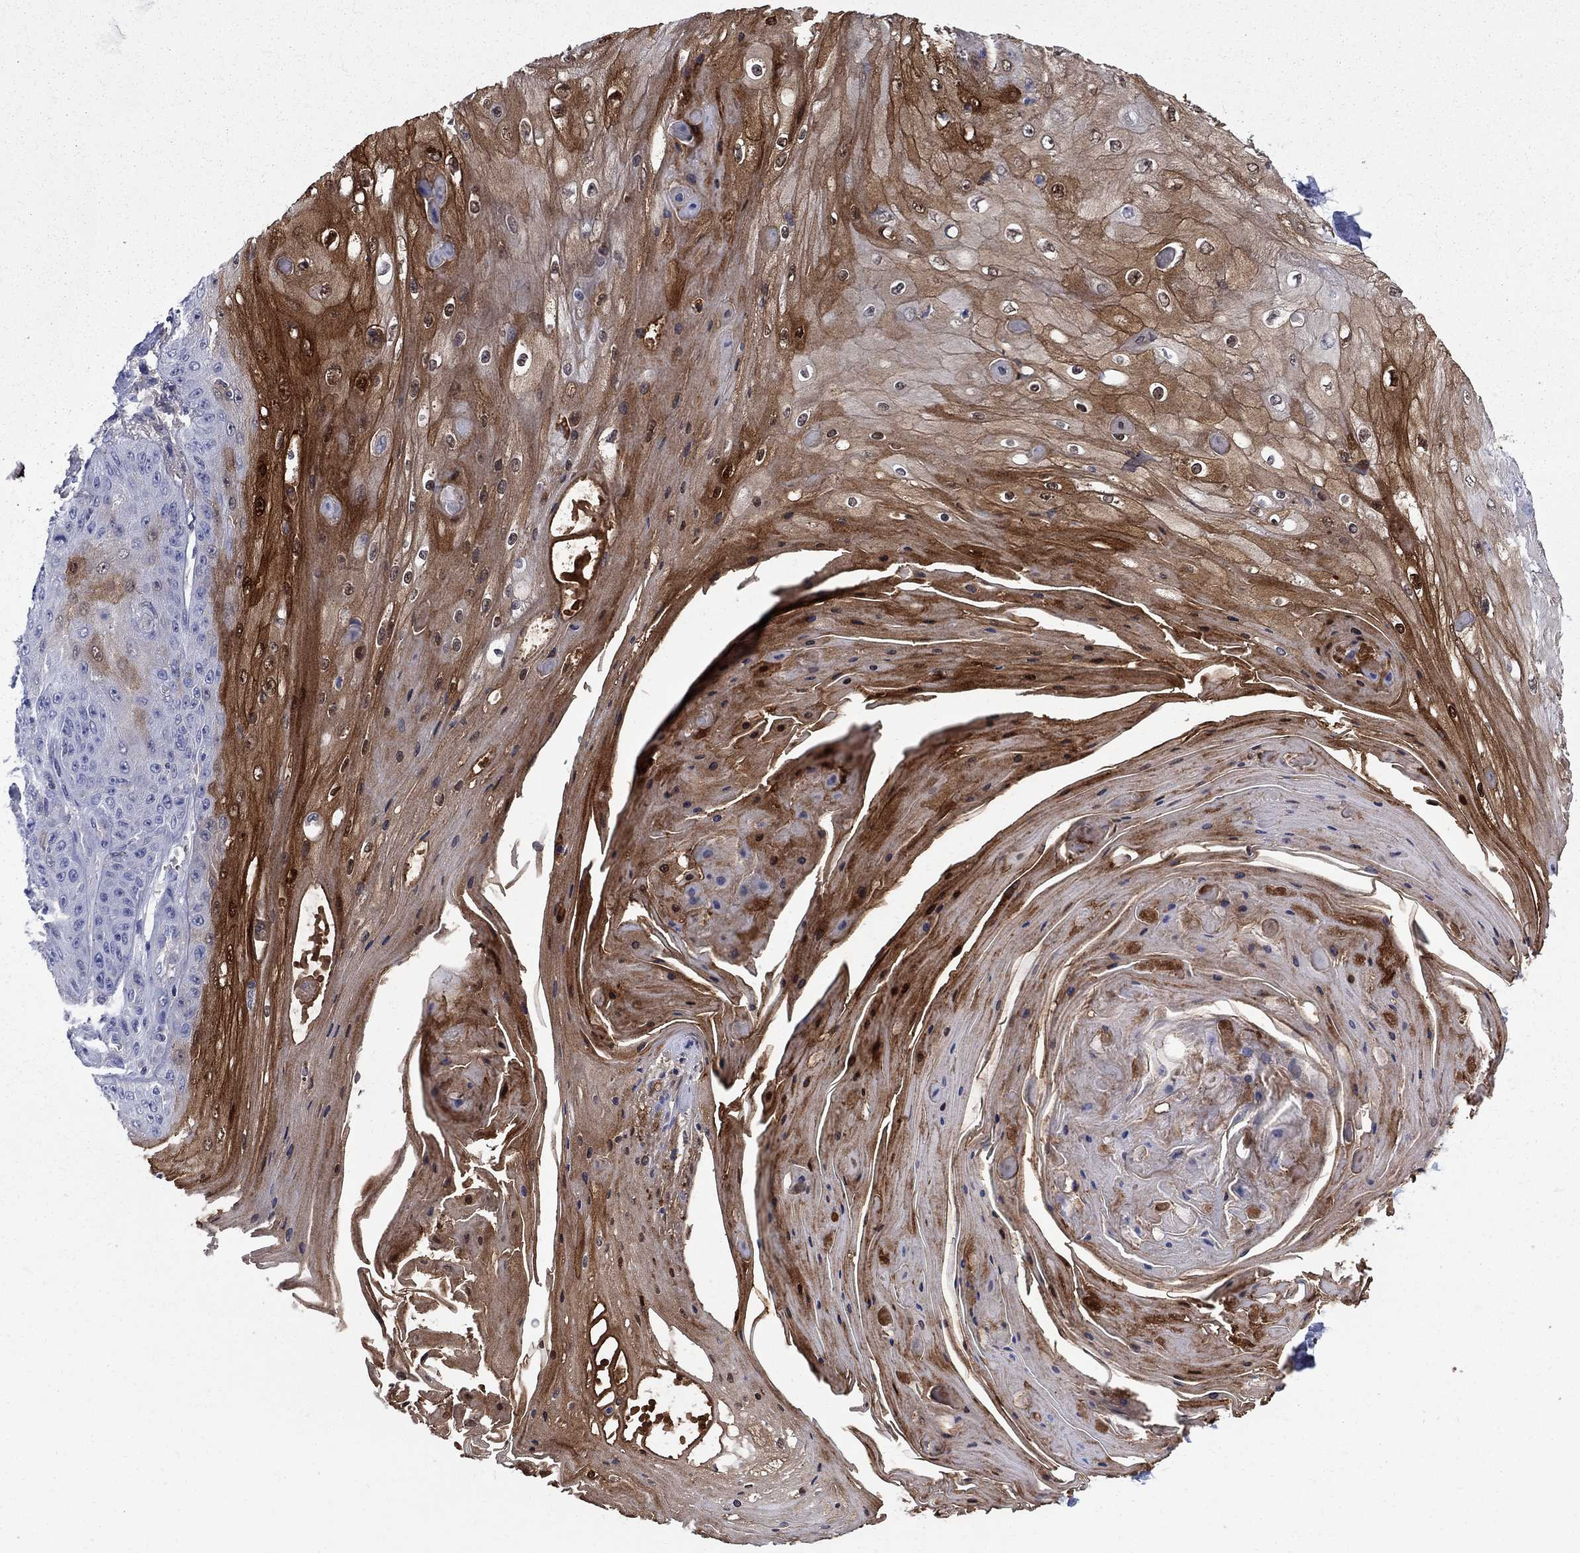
{"staining": {"intensity": "strong", "quantity": "25%-75%", "location": "cytoplasmic/membranous,nuclear"}, "tissue": "skin cancer", "cell_type": "Tumor cells", "image_type": "cancer", "snomed": [{"axis": "morphology", "description": "Squamous cell carcinoma, NOS"}, {"axis": "topography", "description": "Skin"}], "caption": "Strong cytoplasmic/membranous and nuclear positivity is seen in approximately 25%-75% of tumor cells in skin cancer (squamous cell carcinoma). (DAB (3,3'-diaminobenzidine) = brown stain, brightfield microscopy at high magnification).", "gene": "SERPINB2", "patient": {"sex": "male", "age": 70}}